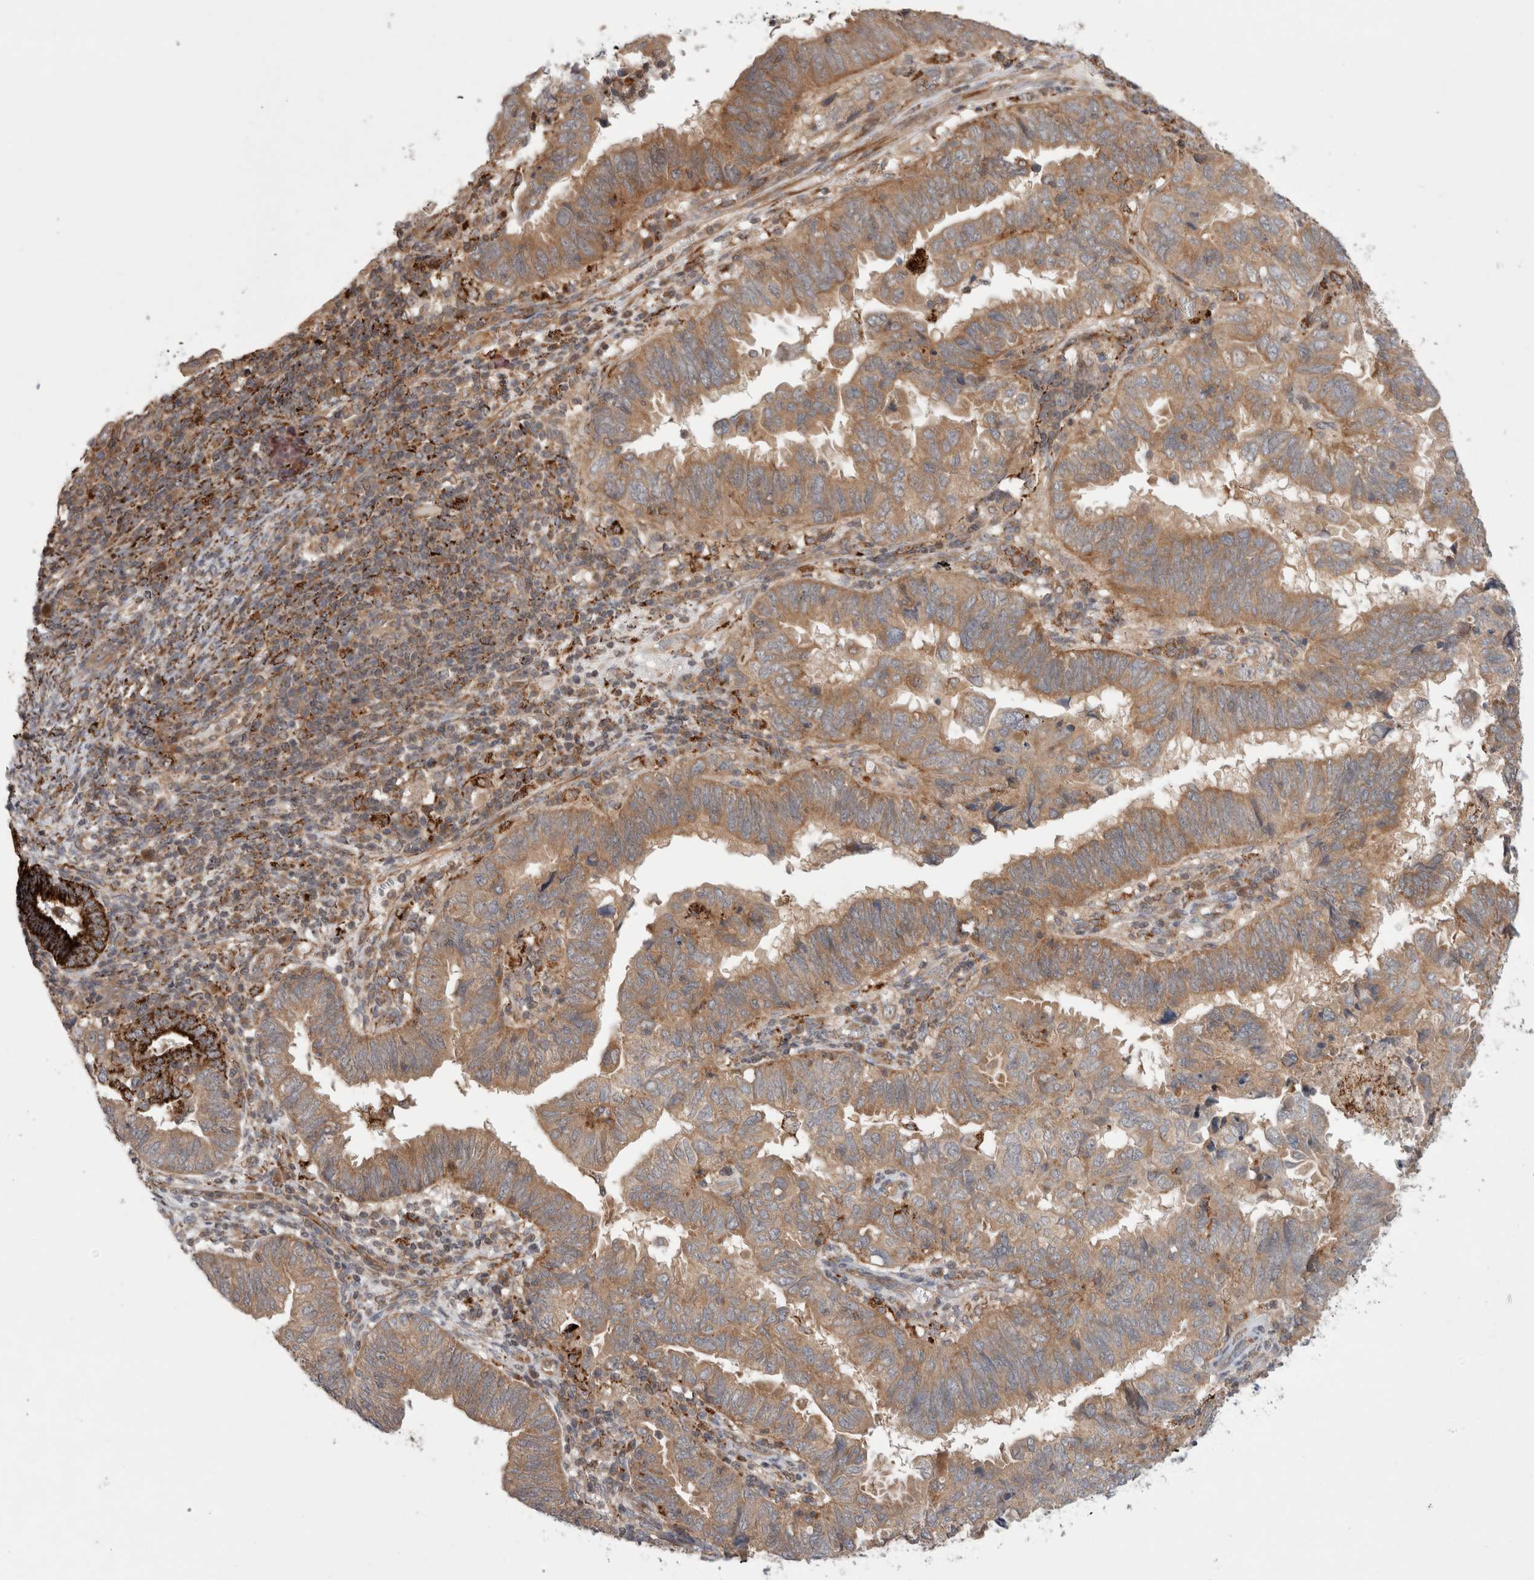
{"staining": {"intensity": "moderate", "quantity": ">75%", "location": "cytoplasmic/membranous"}, "tissue": "endometrial cancer", "cell_type": "Tumor cells", "image_type": "cancer", "snomed": [{"axis": "morphology", "description": "Adenocarcinoma, NOS"}, {"axis": "topography", "description": "Uterus"}], "caption": "Endometrial adenocarcinoma stained for a protein reveals moderate cytoplasmic/membranous positivity in tumor cells.", "gene": "HROB", "patient": {"sex": "female", "age": 77}}